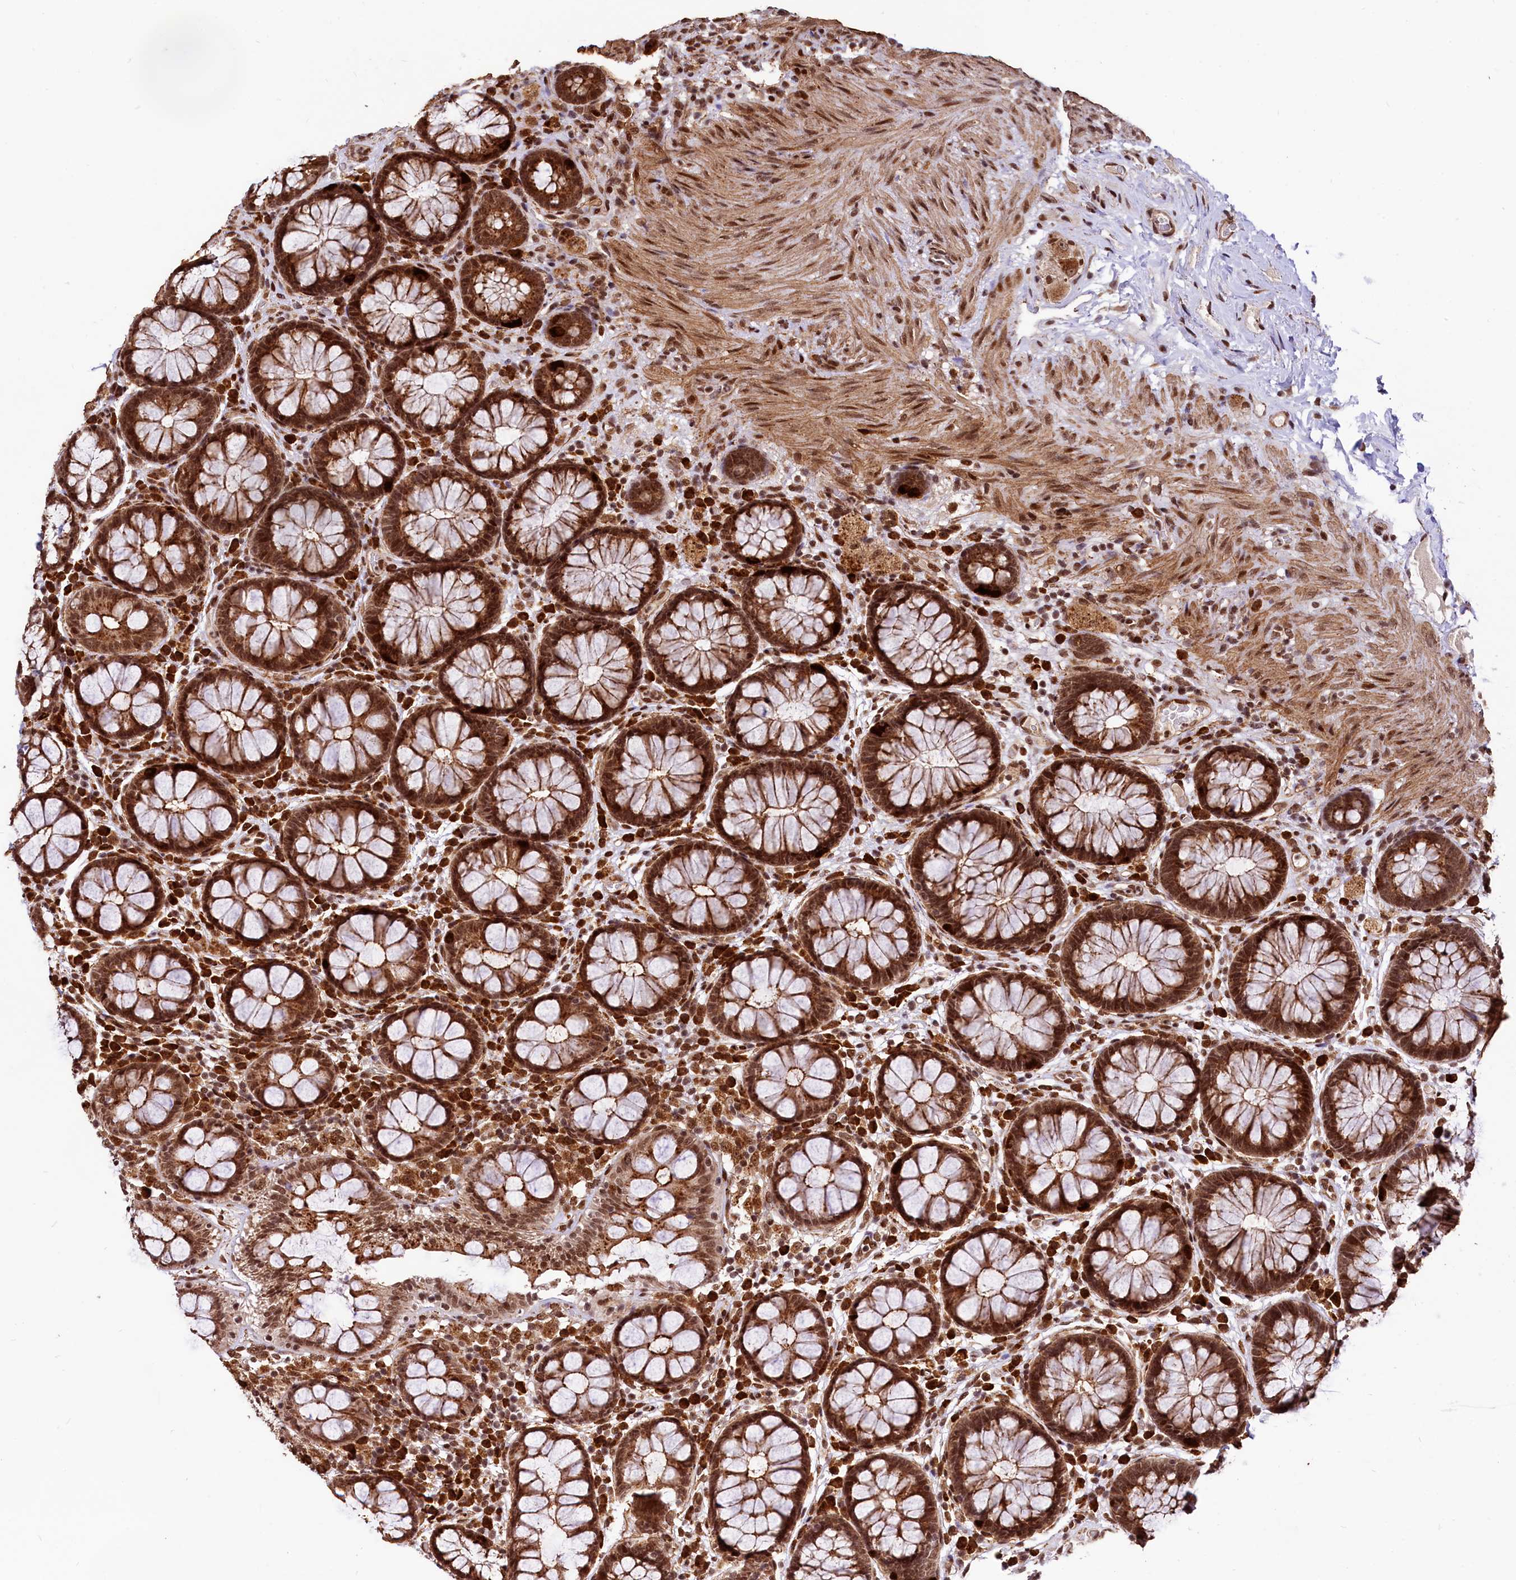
{"staining": {"intensity": "strong", "quantity": ">75%", "location": "cytoplasmic/membranous,nuclear"}, "tissue": "rectum", "cell_type": "Glandular cells", "image_type": "normal", "snomed": [{"axis": "morphology", "description": "Normal tissue, NOS"}, {"axis": "topography", "description": "Rectum"}], "caption": "The photomicrograph reveals immunohistochemical staining of benign rectum. There is strong cytoplasmic/membranous,nuclear expression is present in approximately >75% of glandular cells. The staining was performed using DAB, with brown indicating positive protein expression. Nuclei are stained blue with hematoxylin.", "gene": "PDS5B", "patient": {"sex": "male", "age": 83}}